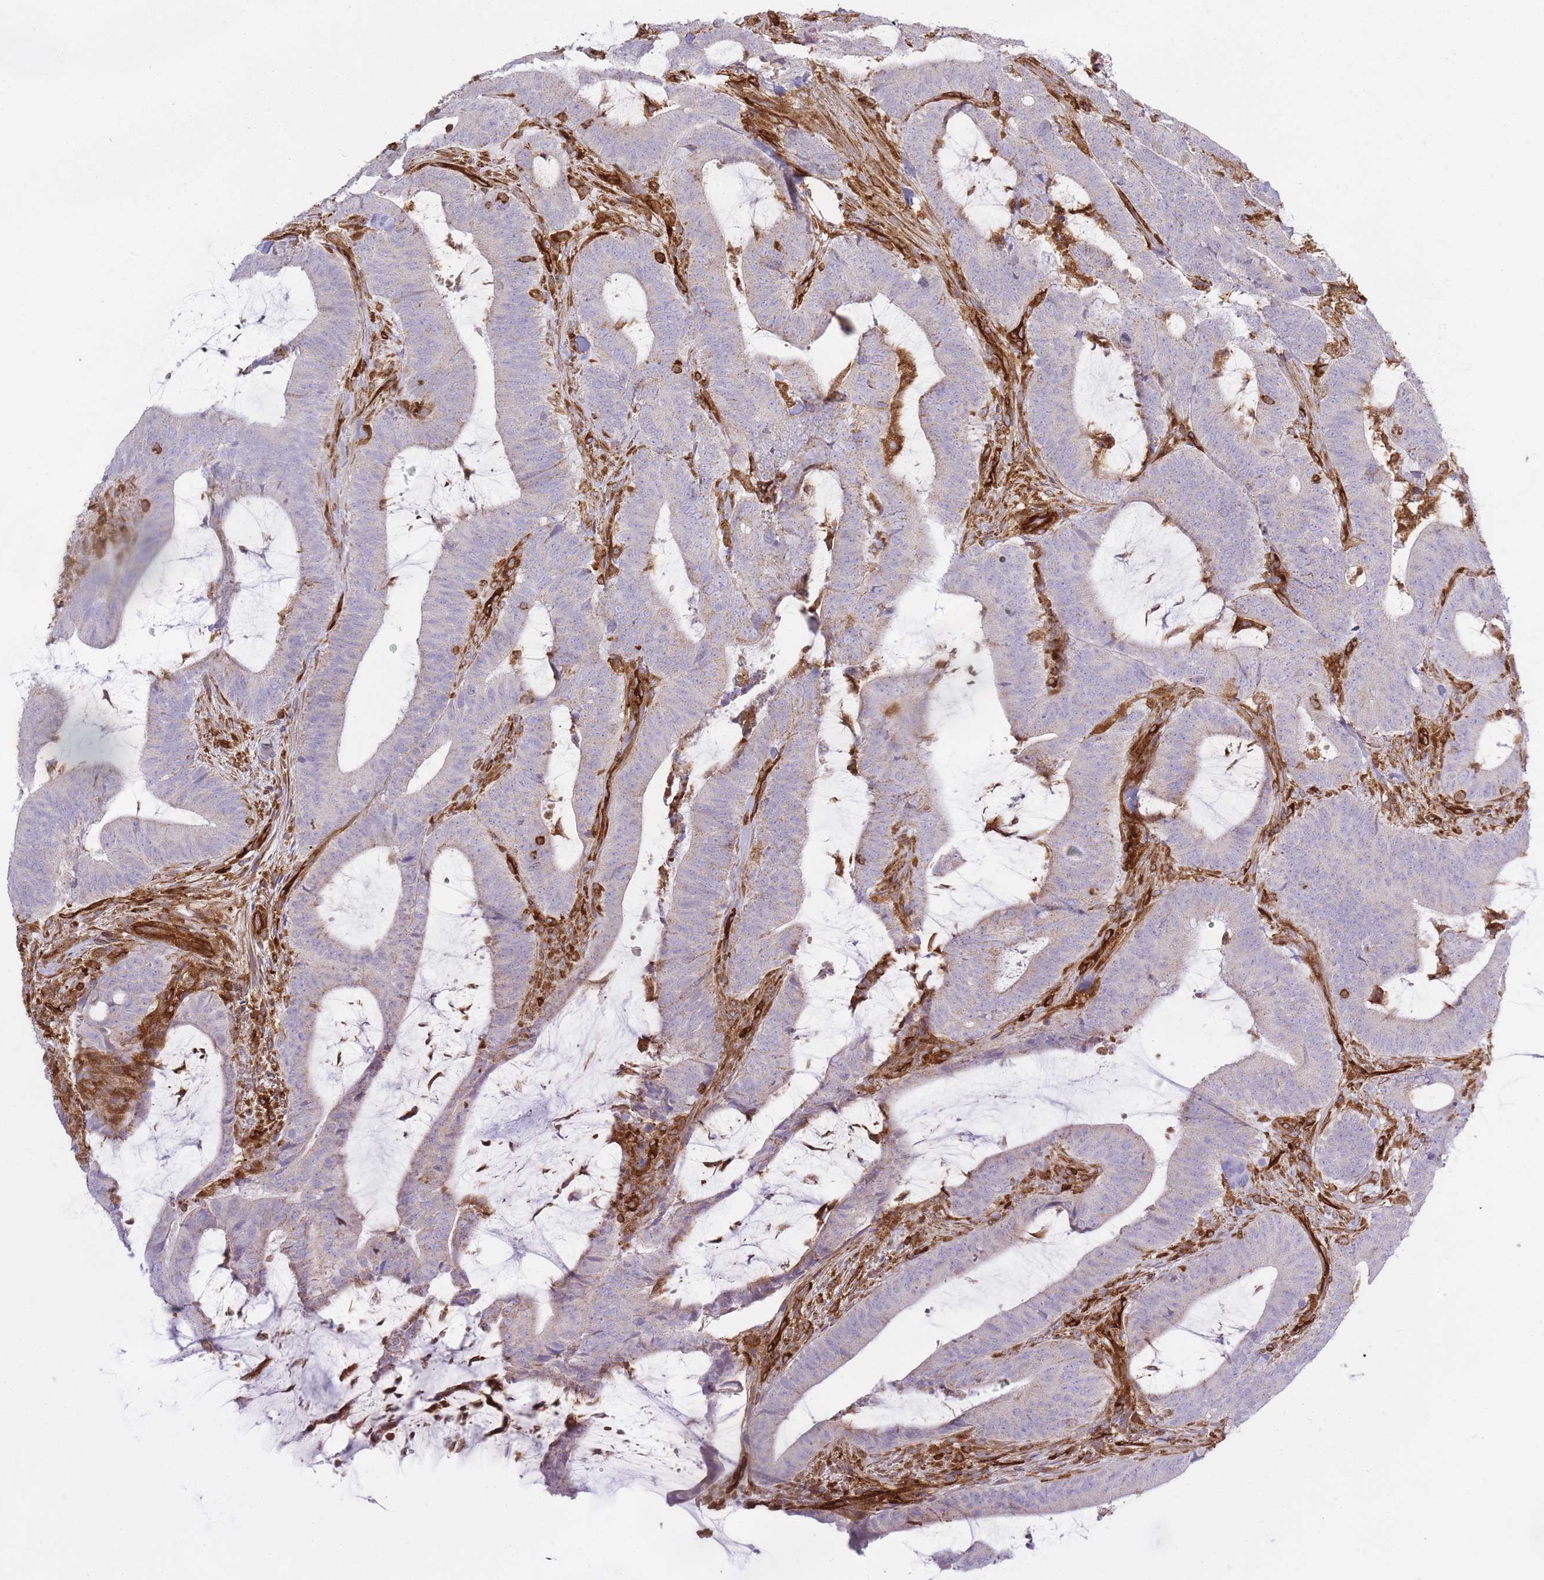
{"staining": {"intensity": "negative", "quantity": "none", "location": "none"}, "tissue": "colorectal cancer", "cell_type": "Tumor cells", "image_type": "cancer", "snomed": [{"axis": "morphology", "description": "Adenocarcinoma, NOS"}, {"axis": "topography", "description": "Colon"}], "caption": "DAB immunohistochemical staining of human colorectal cancer displays no significant staining in tumor cells.", "gene": "MSN", "patient": {"sex": "female", "age": 43}}